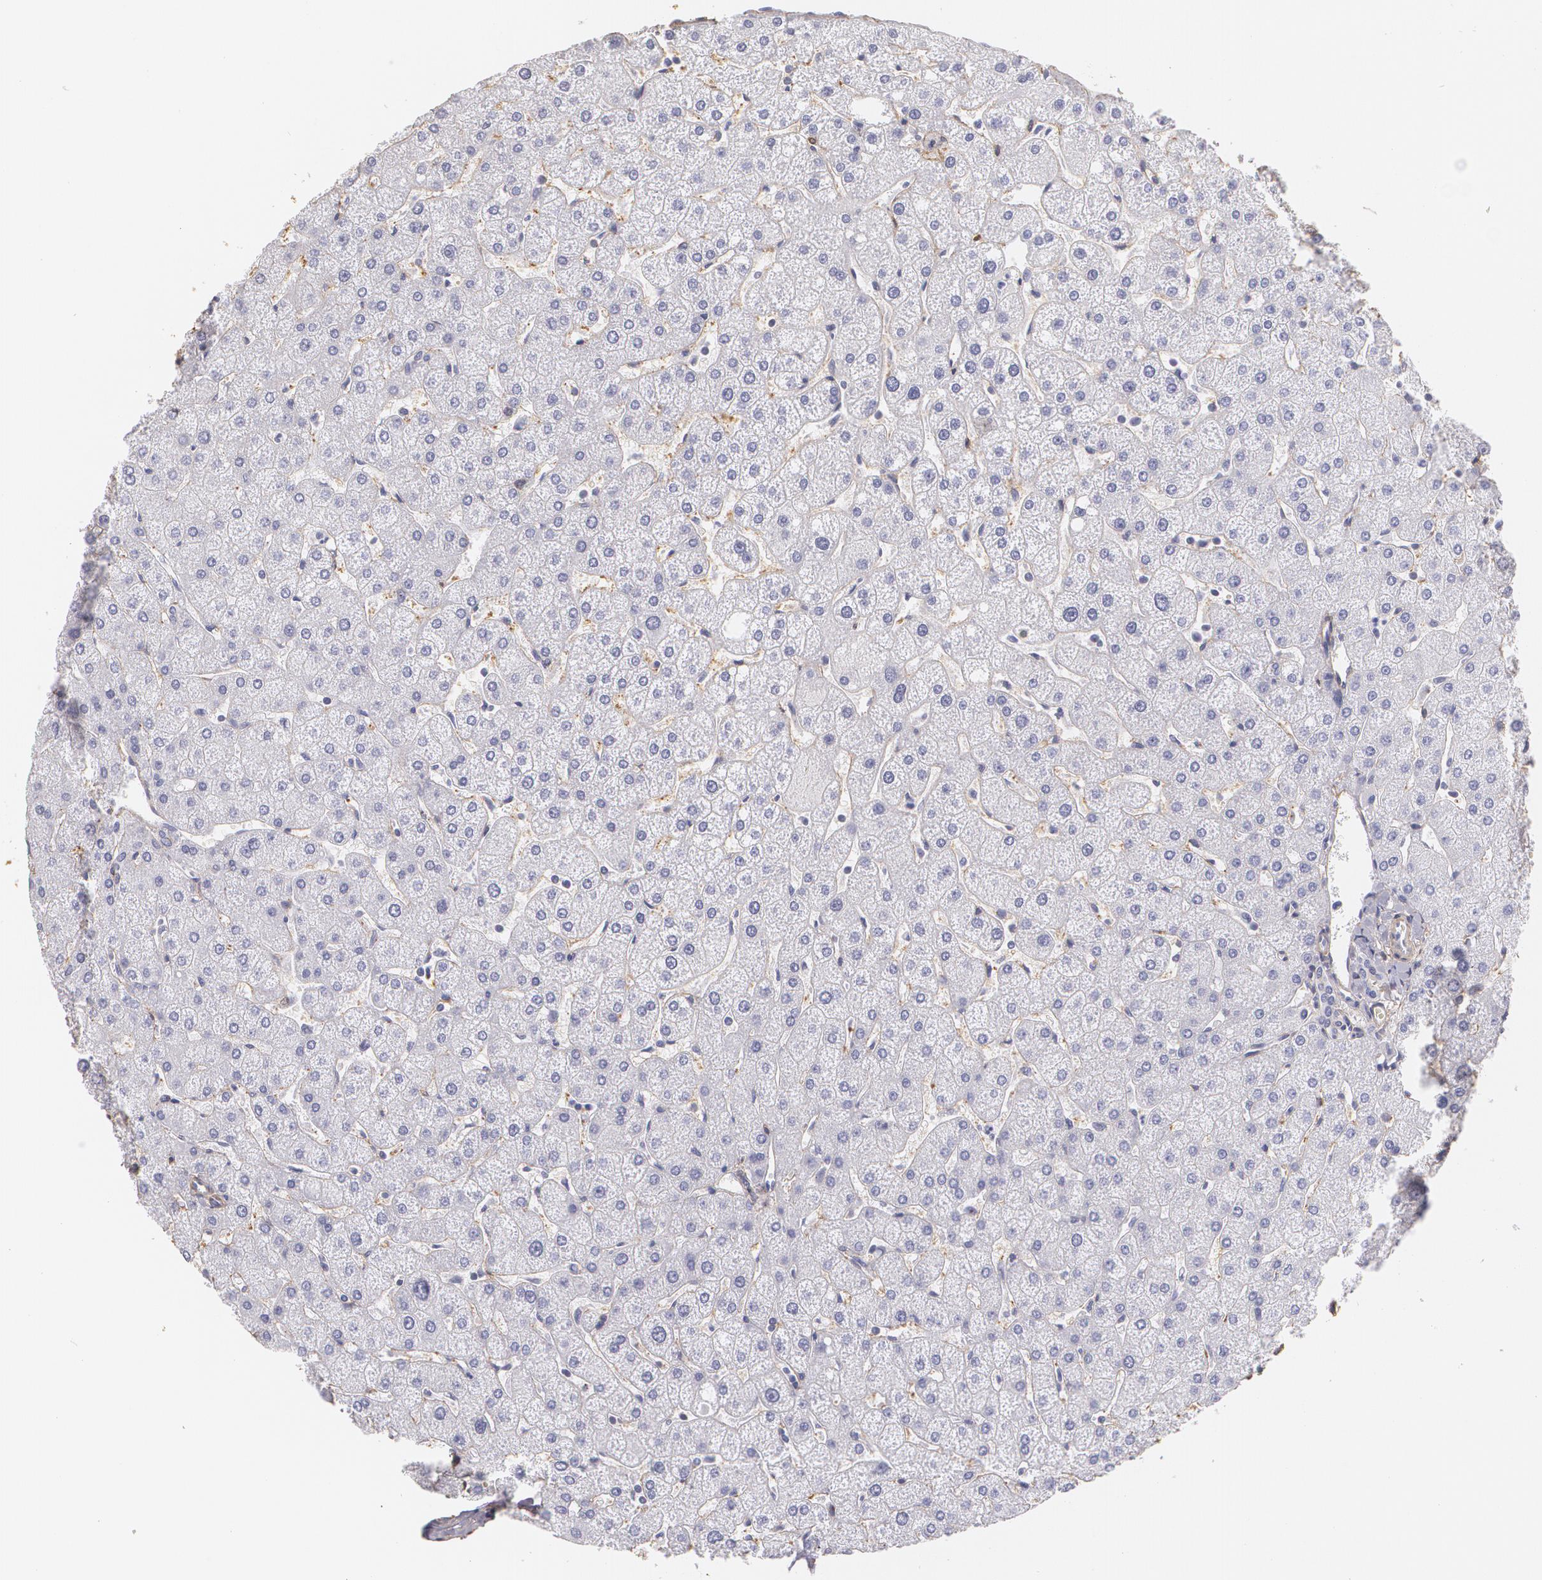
{"staining": {"intensity": "negative", "quantity": "none", "location": "none"}, "tissue": "liver", "cell_type": "Cholangiocytes", "image_type": "normal", "snomed": [{"axis": "morphology", "description": "Normal tissue, NOS"}, {"axis": "topography", "description": "Liver"}], "caption": "Immunohistochemical staining of unremarkable liver exhibits no significant staining in cholangiocytes. Brightfield microscopy of IHC stained with DAB (3,3'-diaminobenzidine) (brown) and hematoxylin (blue), captured at high magnification.", "gene": "VAMP1", "patient": {"sex": "male", "age": 67}}